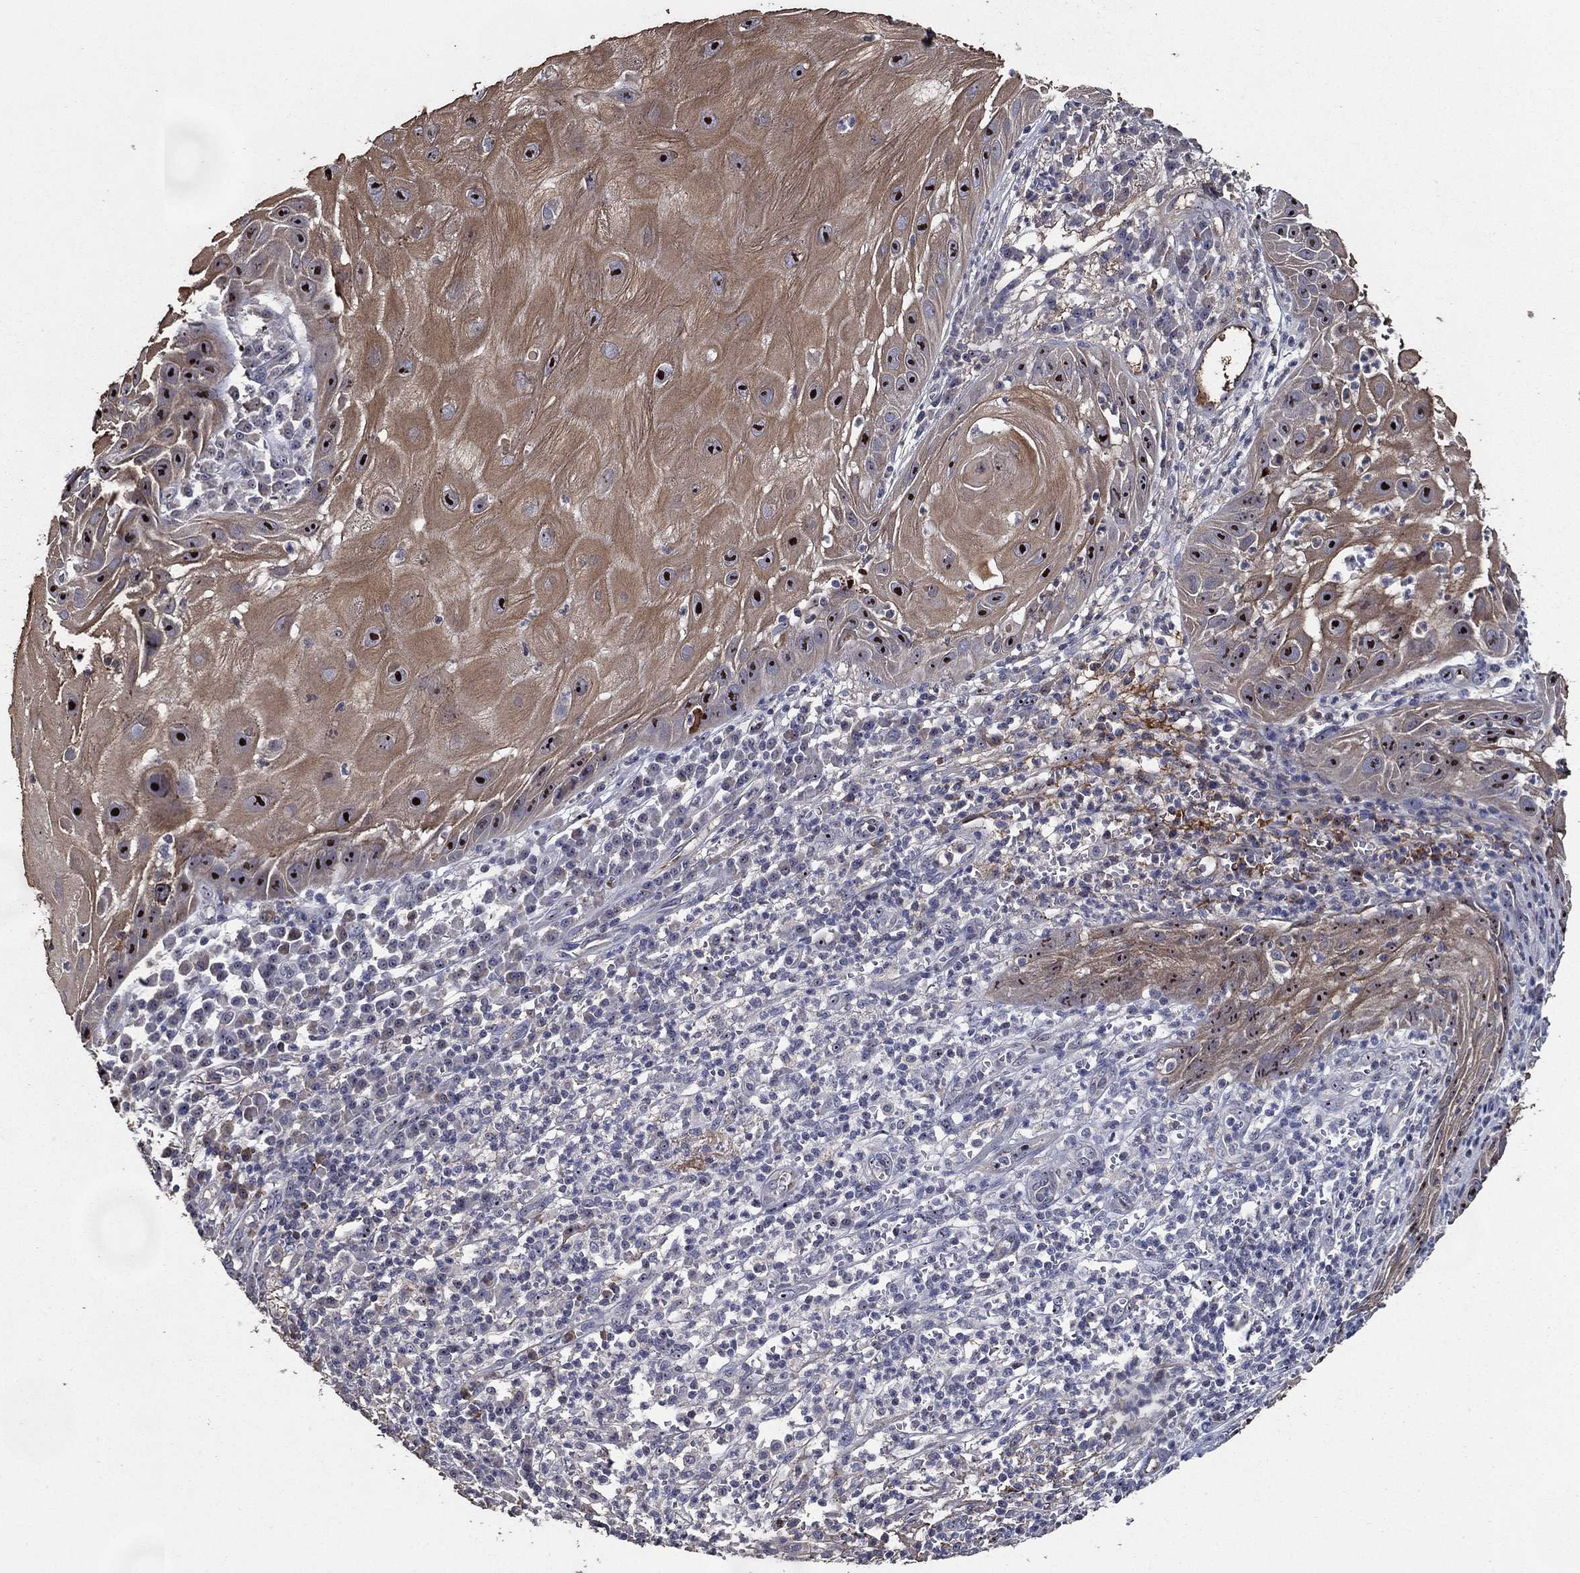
{"staining": {"intensity": "moderate", "quantity": ">75%", "location": "cytoplasmic/membranous"}, "tissue": "skin cancer", "cell_type": "Tumor cells", "image_type": "cancer", "snomed": [{"axis": "morphology", "description": "Normal tissue, NOS"}, {"axis": "morphology", "description": "Squamous cell carcinoma, NOS"}, {"axis": "topography", "description": "Skin"}], "caption": "Immunohistochemistry (DAB (3,3'-diaminobenzidine)) staining of human squamous cell carcinoma (skin) displays moderate cytoplasmic/membranous protein staining in about >75% of tumor cells.", "gene": "EFNA1", "patient": {"sex": "male", "age": 79}}